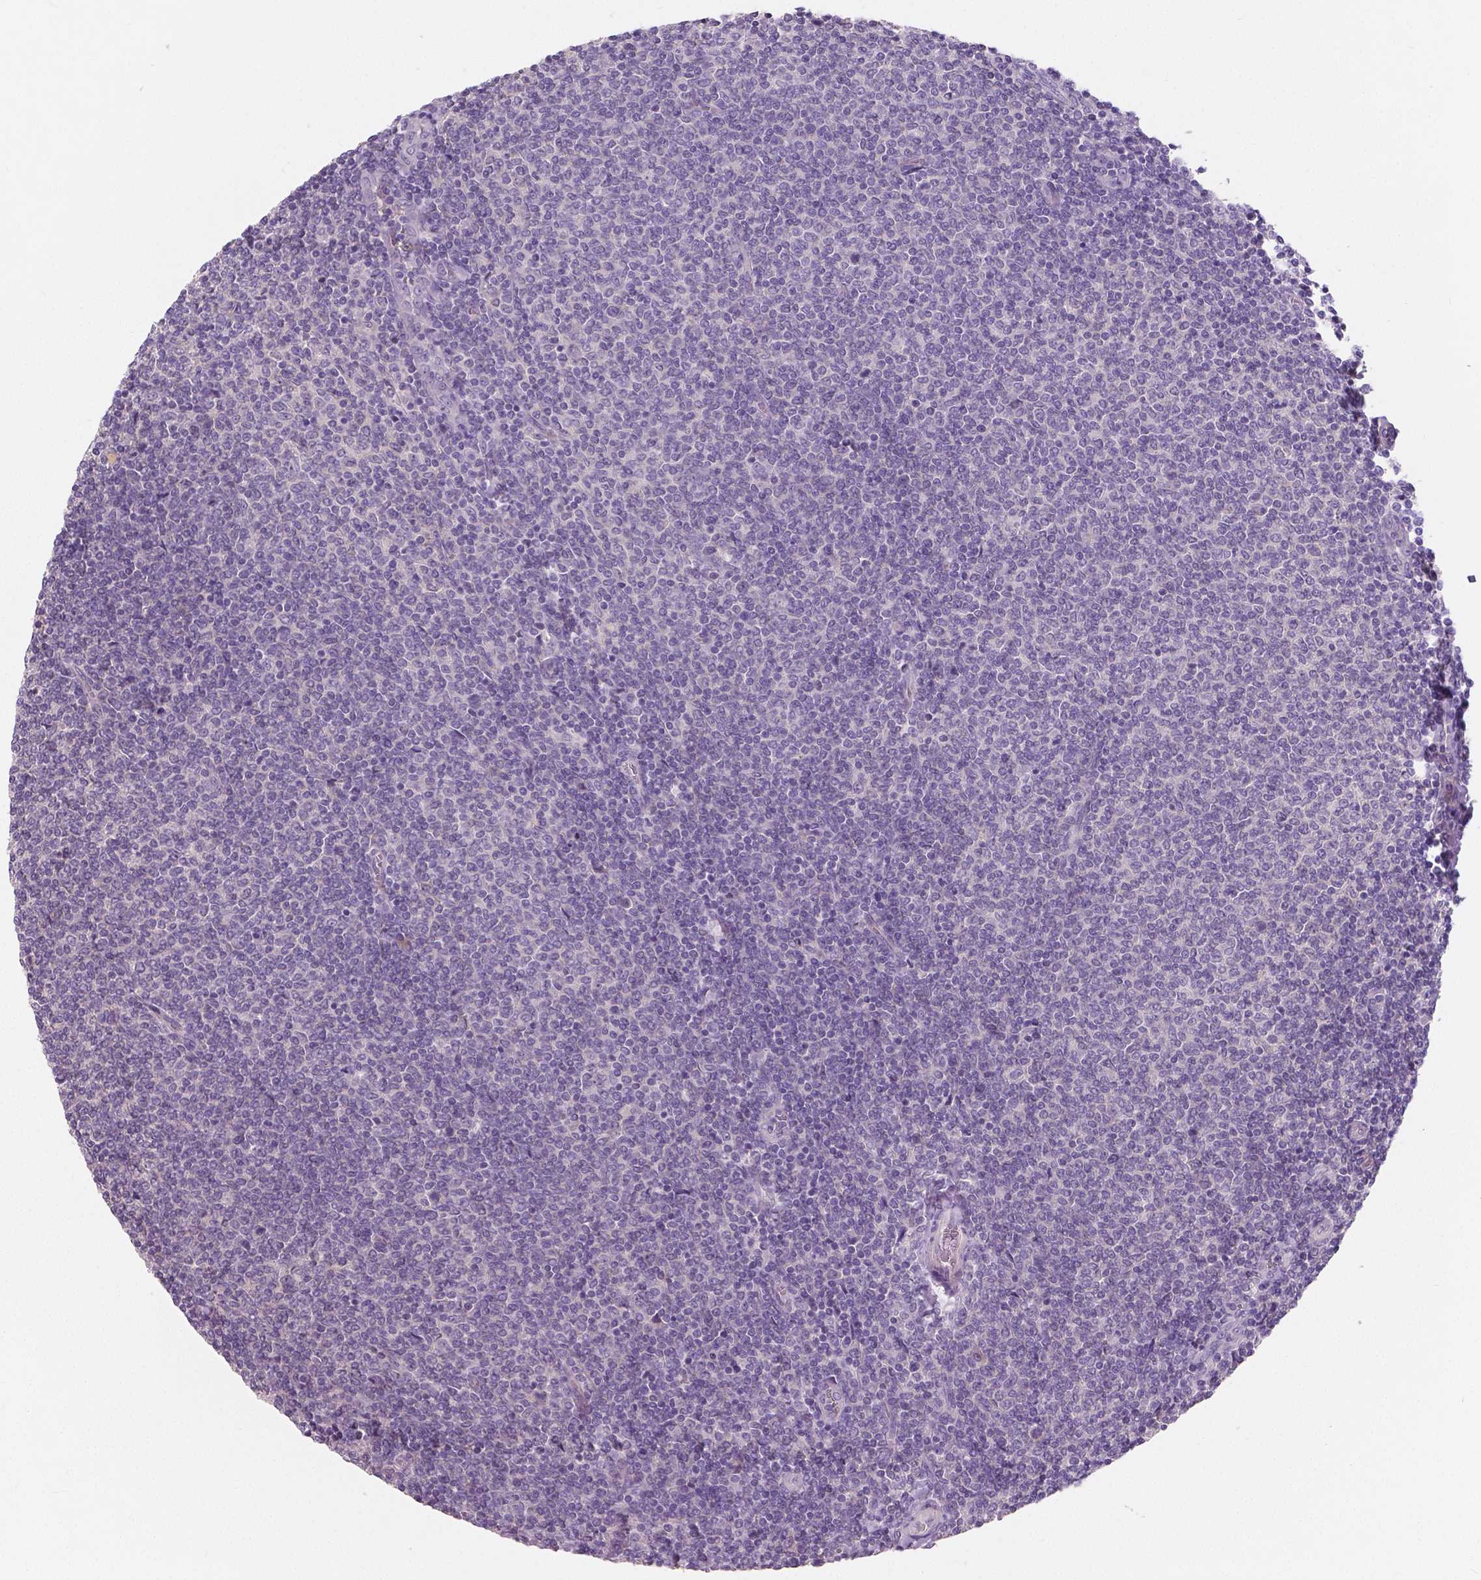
{"staining": {"intensity": "negative", "quantity": "none", "location": "none"}, "tissue": "lymphoma", "cell_type": "Tumor cells", "image_type": "cancer", "snomed": [{"axis": "morphology", "description": "Malignant lymphoma, non-Hodgkin's type, Low grade"}, {"axis": "topography", "description": "Lymph node"}], "caption": "DAB immunohistochemical staining of human malignant lymphoma, non-Hodgkin's type (low-grade) displays no significant expression in tumor cells. Brightfield microscopy of immunohistochemistry stained with DAB (3,3'-diaminobenzidine) (brown) and hematoxylin (blue), captured at high magnification.", "gene": "LSM14B", "patient": {"sex": "male", "age": 52}}